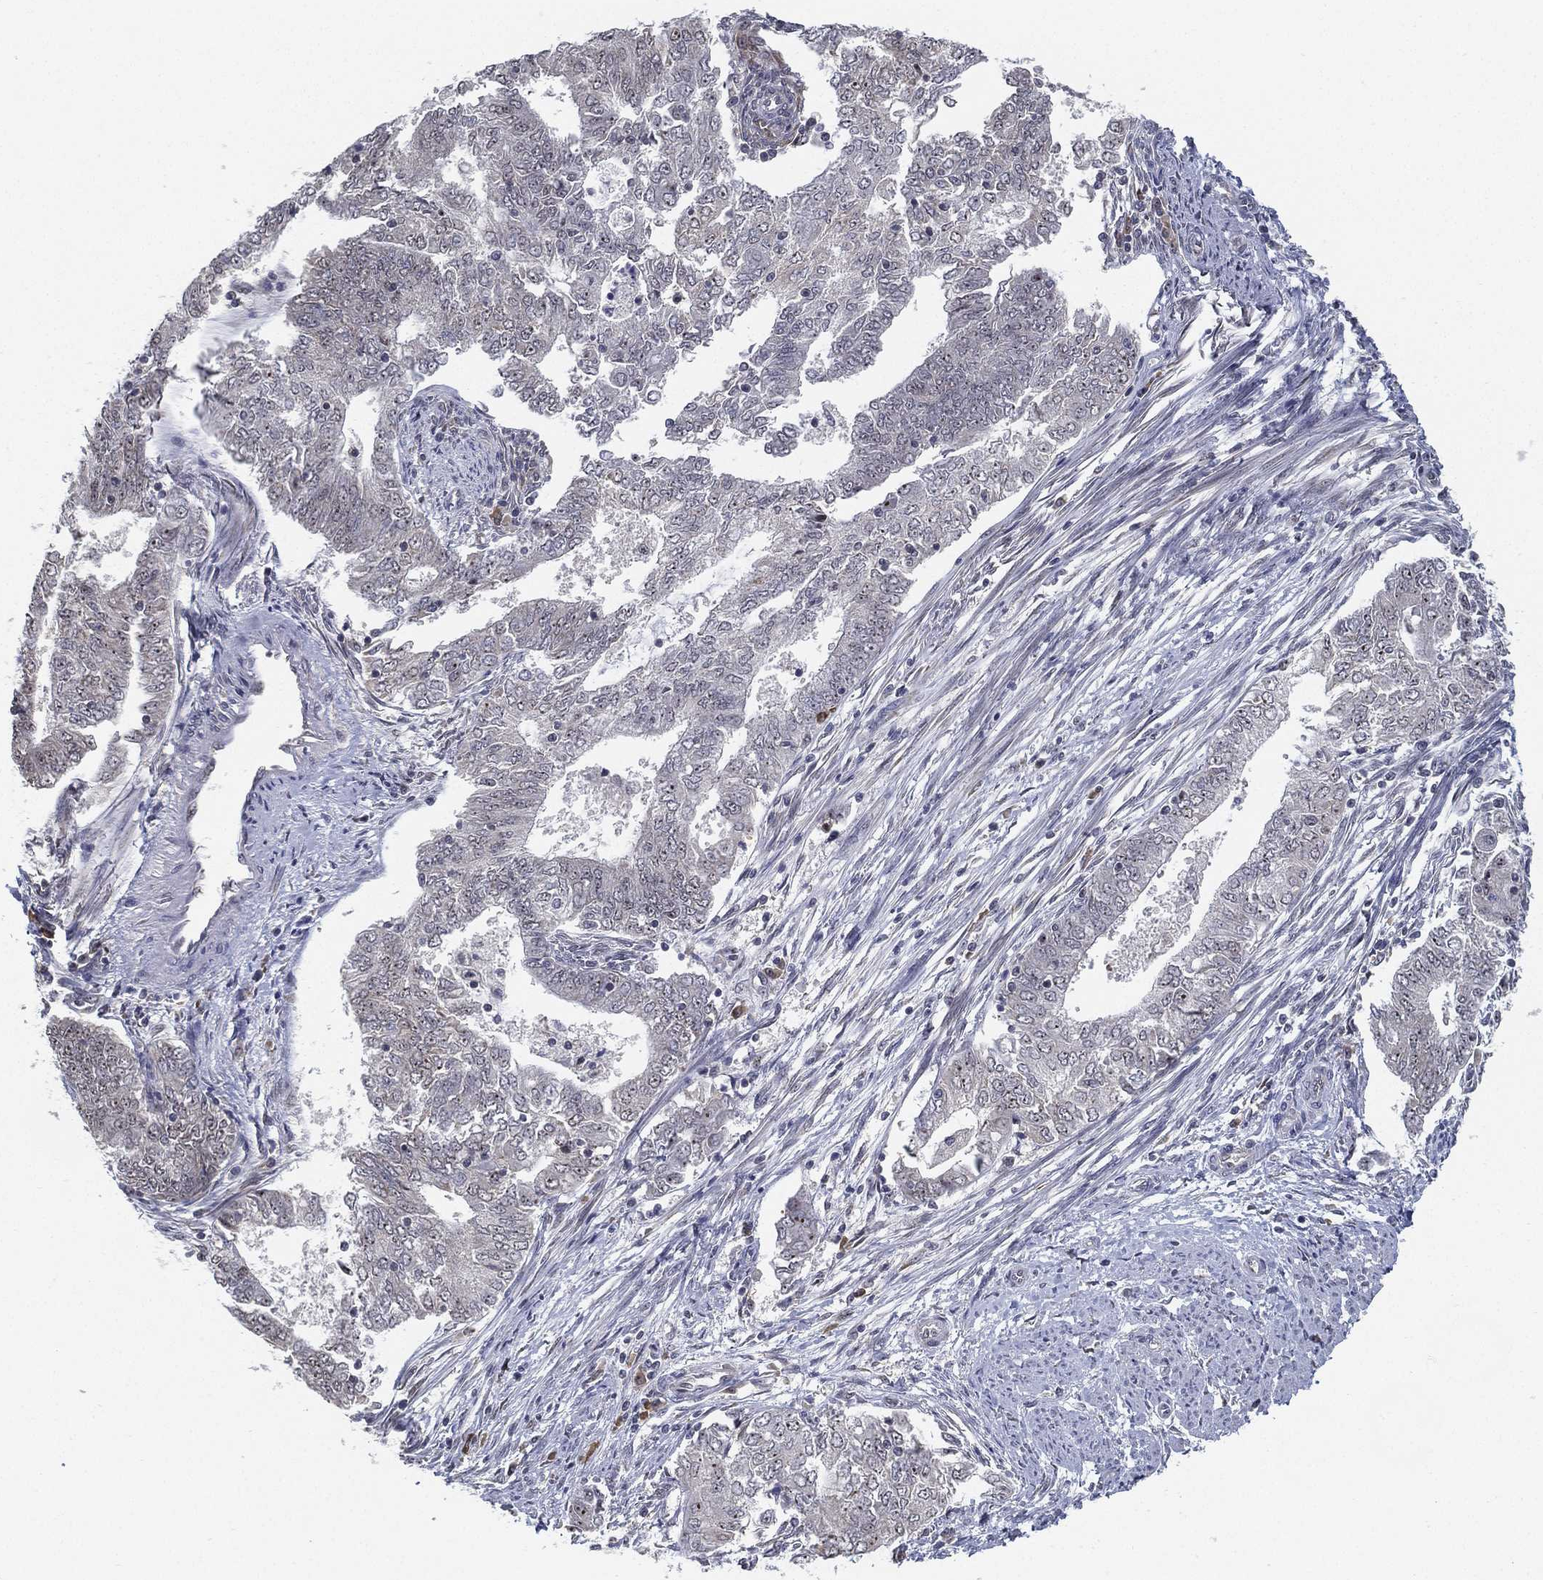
{"staining": {"intensity": "negative", "quantity": "none", "location": "none"}, "tissue": "endometrial cancer", "cell_type": "Tumor cells", "image_type": "cancer", "snomed": [{"axis": "morphology", "description": "Adenocarcinoma, NOS"}, {"axis": "topography", "description": "Endometrium"}], "caption": "Tumor cells show no significant protein staining in endometrial cancer (adenocarcinoma). Nuclei are stained in blue.", "gene": "PPP1R16B", "patient": {"sex": "female", "age": 62}}